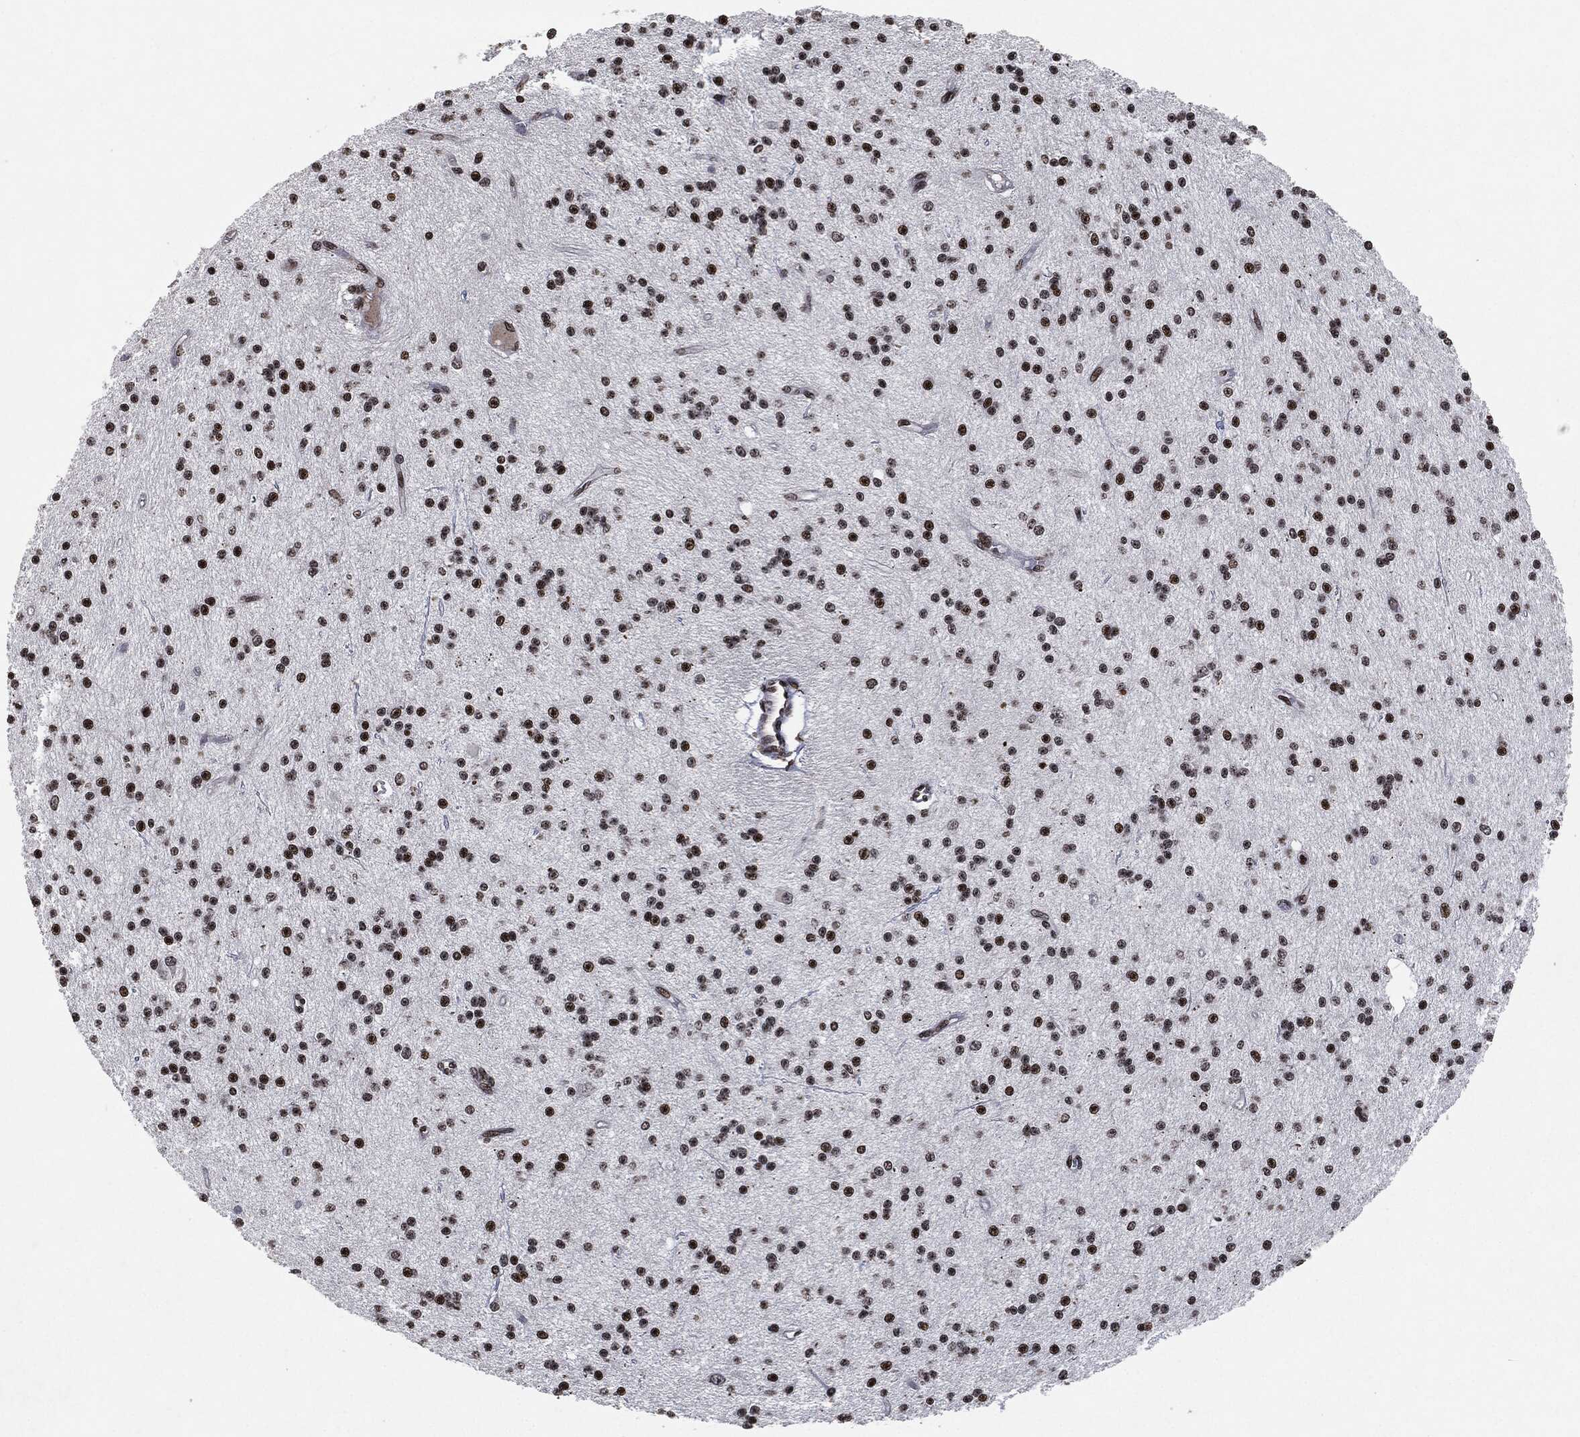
{"staining": {"intensity": "strong", "quantity": ">75%", "location": "nuclear"}, "tissue": "glioma", "cell_type": "Tumor cells", "image_type": "cancer", "snomed": [{"axis": "morphology", "description": "Glioma, malignant, Low grade"}, {"axis": "topography", "description": "Brain"}], "caption": "The image exhibits a brown stain indicating the presence of a protein in the nuclear of tumor cells in glioma.", "gene": "JUN", "patient": {"sex": "male", "age": 27}}